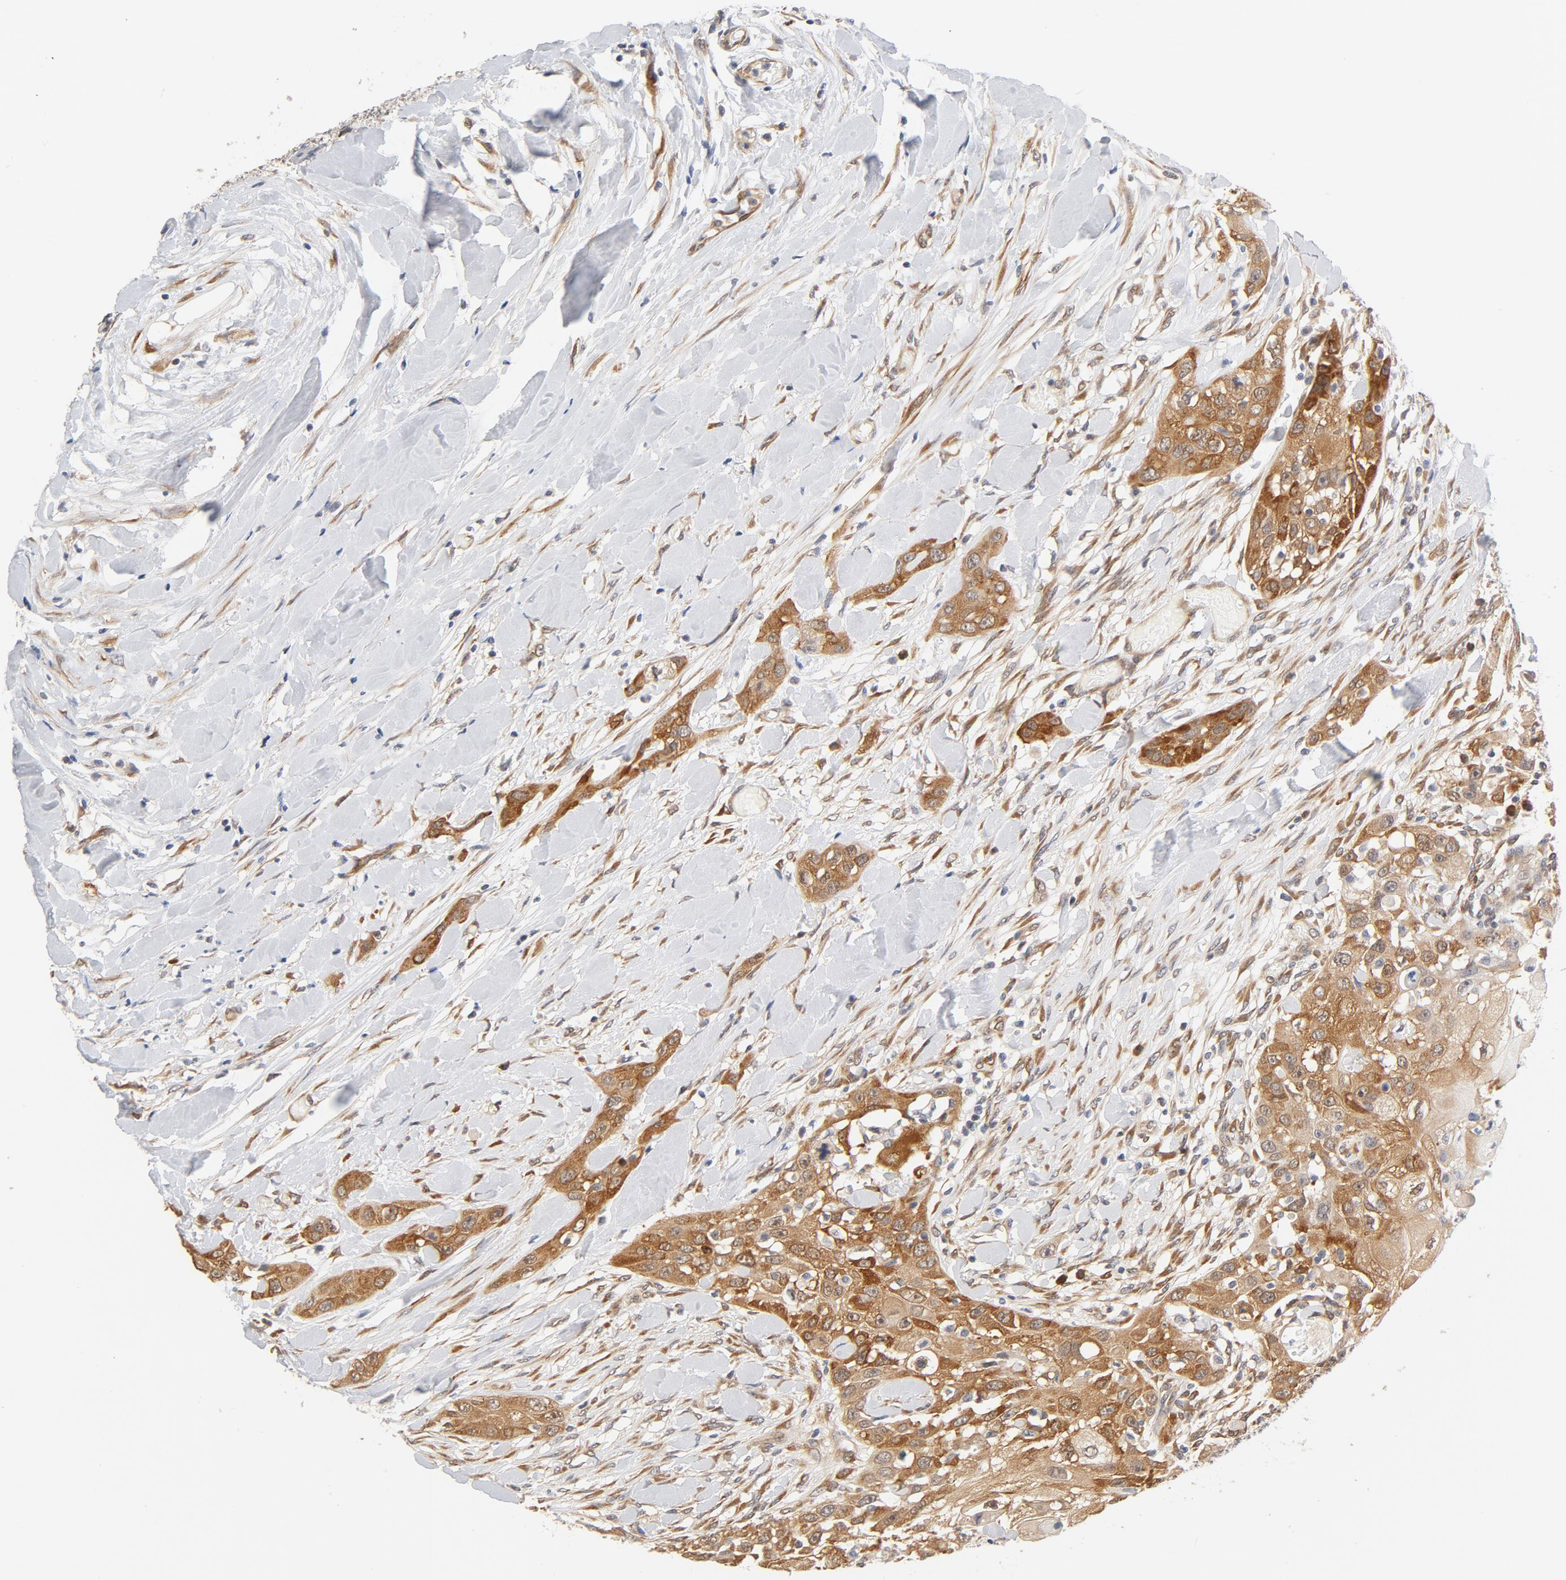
{"staining": {"intensity": "moderate", "quantity": ">75%", "location": "cytoplasmic/membranous"}, "tissue": "head and neck cancer", "cell_type": "Tumor cells", "image_type": "cancer", "snomed": [{"axis": "morphology", "description": "Neoplasm, malignant, NOS"}, {"axis": "topography", "description": "Salivary gland"}, {"axis": "topography", "description": "Head-Neck"}], "caption": "A brown stain labels moderate cytoplasmic/membranous positivity of a protein in head and neck cancer (malignant neoplasm) tumor cells. (brown staining indicates protein expression, while blue staining denotes nuclei).", "gene": "EIF4E", "patient": {"sex": "male", "age": 43}}